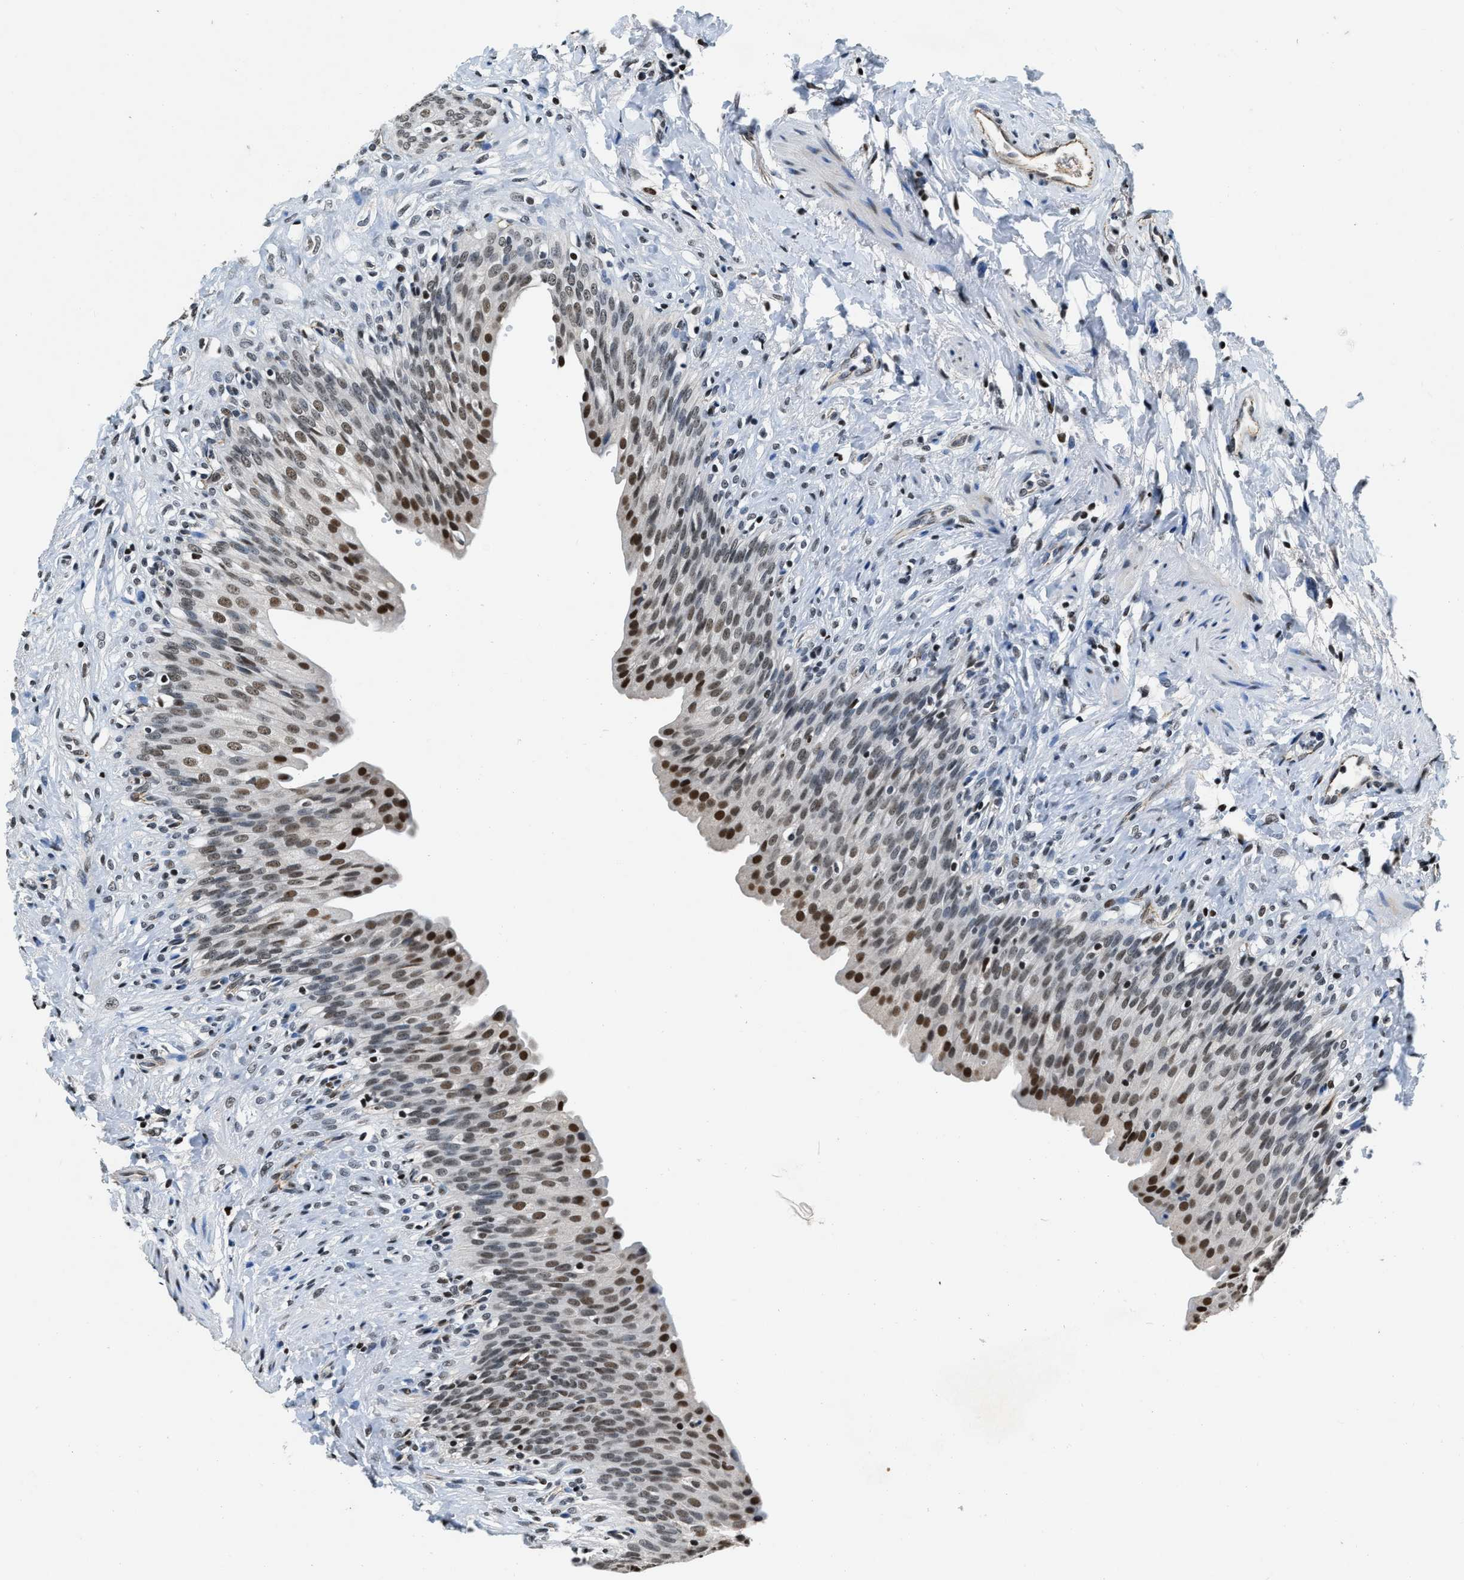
{"staining": {"intensity": "strong", "quantity": "25%-75%", "location": "nuclear"}, "tissue": "urinary bladder", "cell_type": "Urothelial cells", "image_type": "normal", "snomed": [{"axis": "morphology", "description": "Normal tissue, NOS"}, {"axis": "topography", "description": "Urinary bladder"}], "caption": "DAB (3,3'-diaminobenzidine) immunohistochemical staining of unremarkable human urinary bladder exhibits strong nuclear protein positivity in about 25%-75% of urothelial cells.", "gene": "CCNE1", "patient": {"sex": "female", "age": 79}}